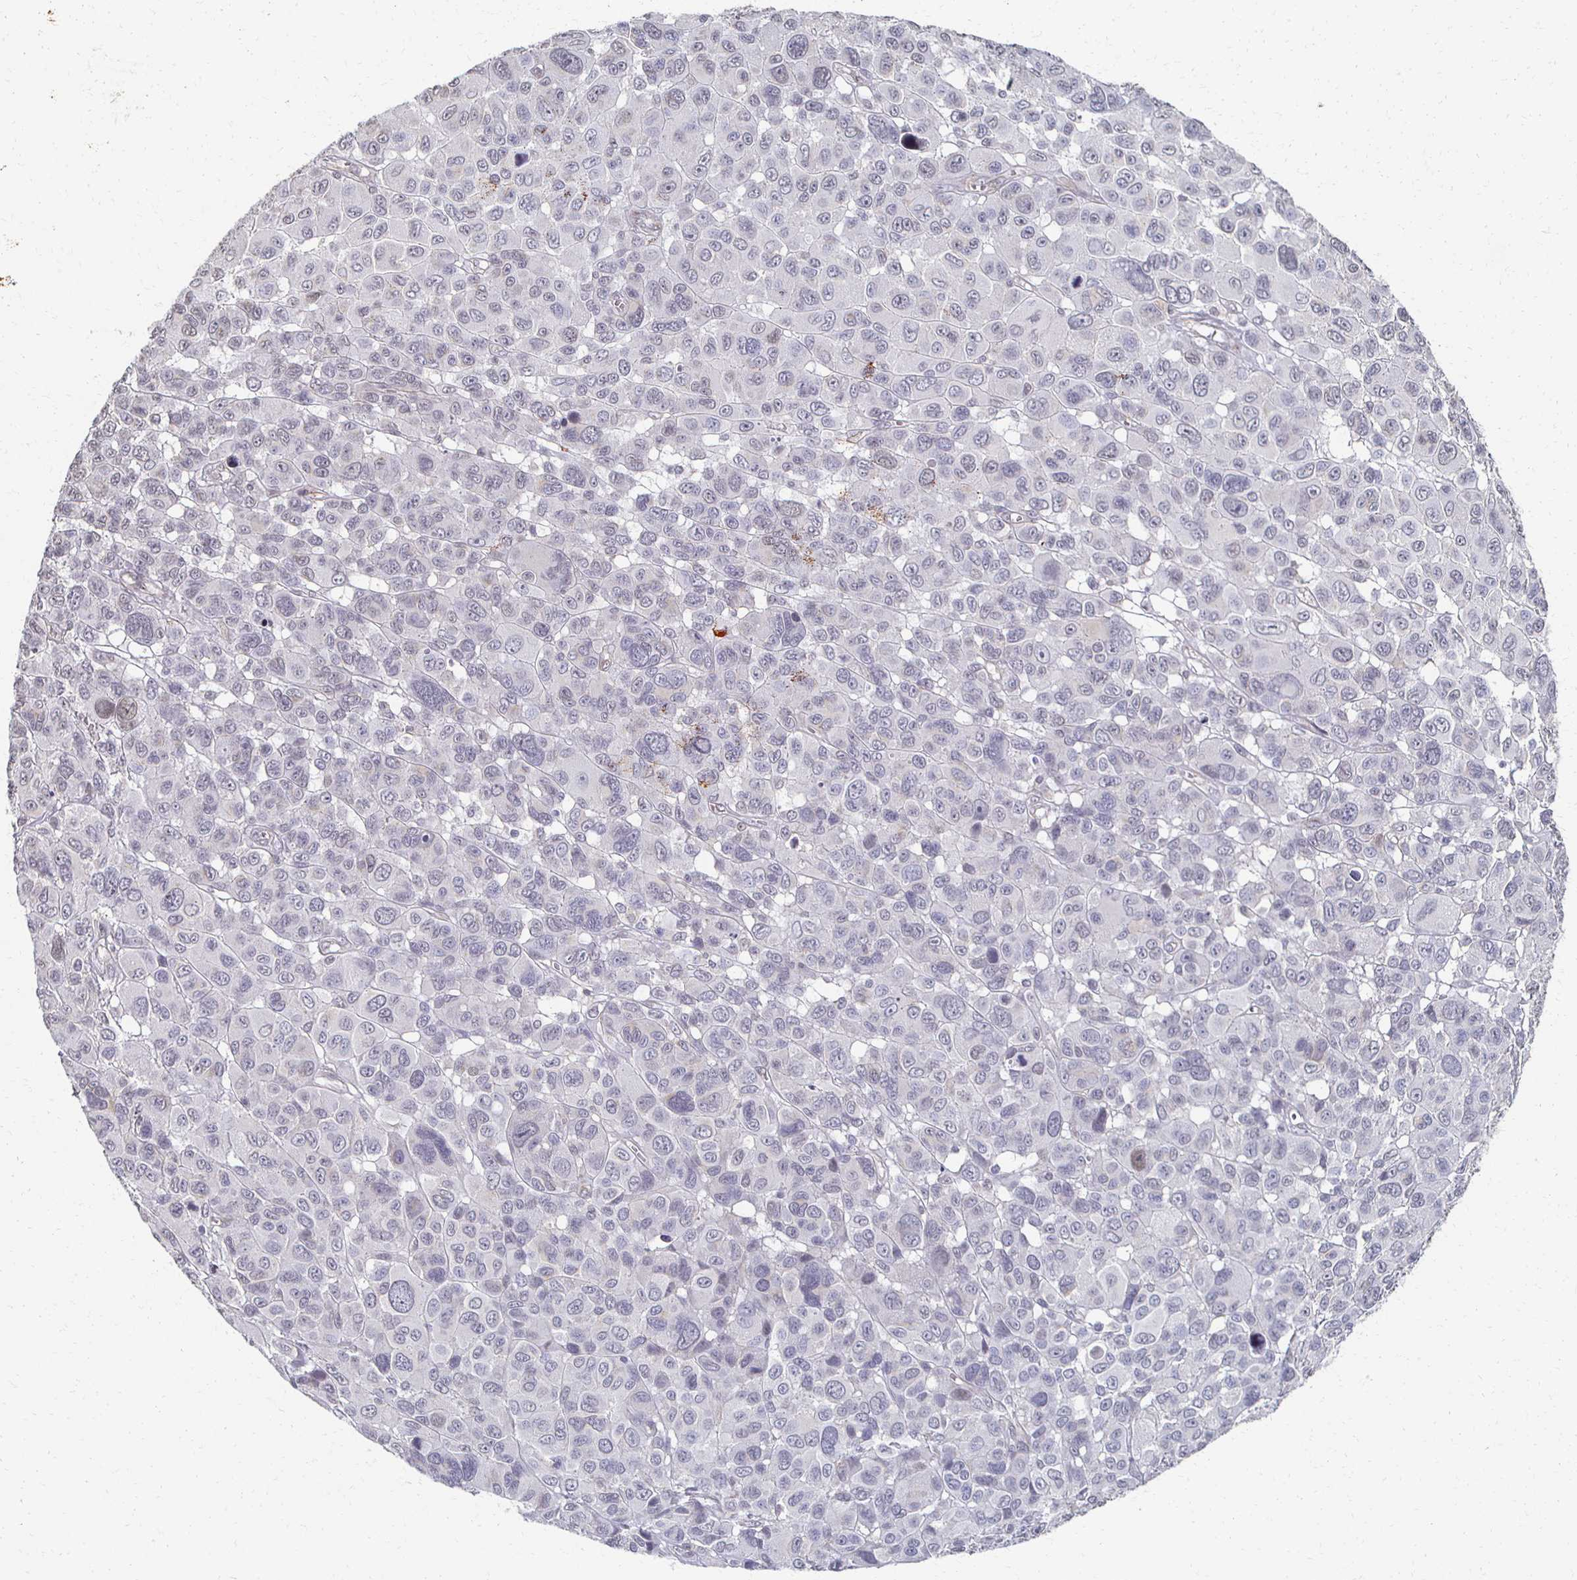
{"staining": {"intensity": "negative", "quantity": "none", "location": "none"}, "tissue": "melanoma", "cell_type": "Tumor cells", "image_type": "cancer", "snomed": [{"axis": "morphology", "description": "Malignant melanoma, NOS"}, {"axis": "topography", "description": "Skin"}], "caption": "There is no significant staining in tumor cells of melanoma.", "gene": "DAB1", "patient": {"sex": "female", "age": 66}}